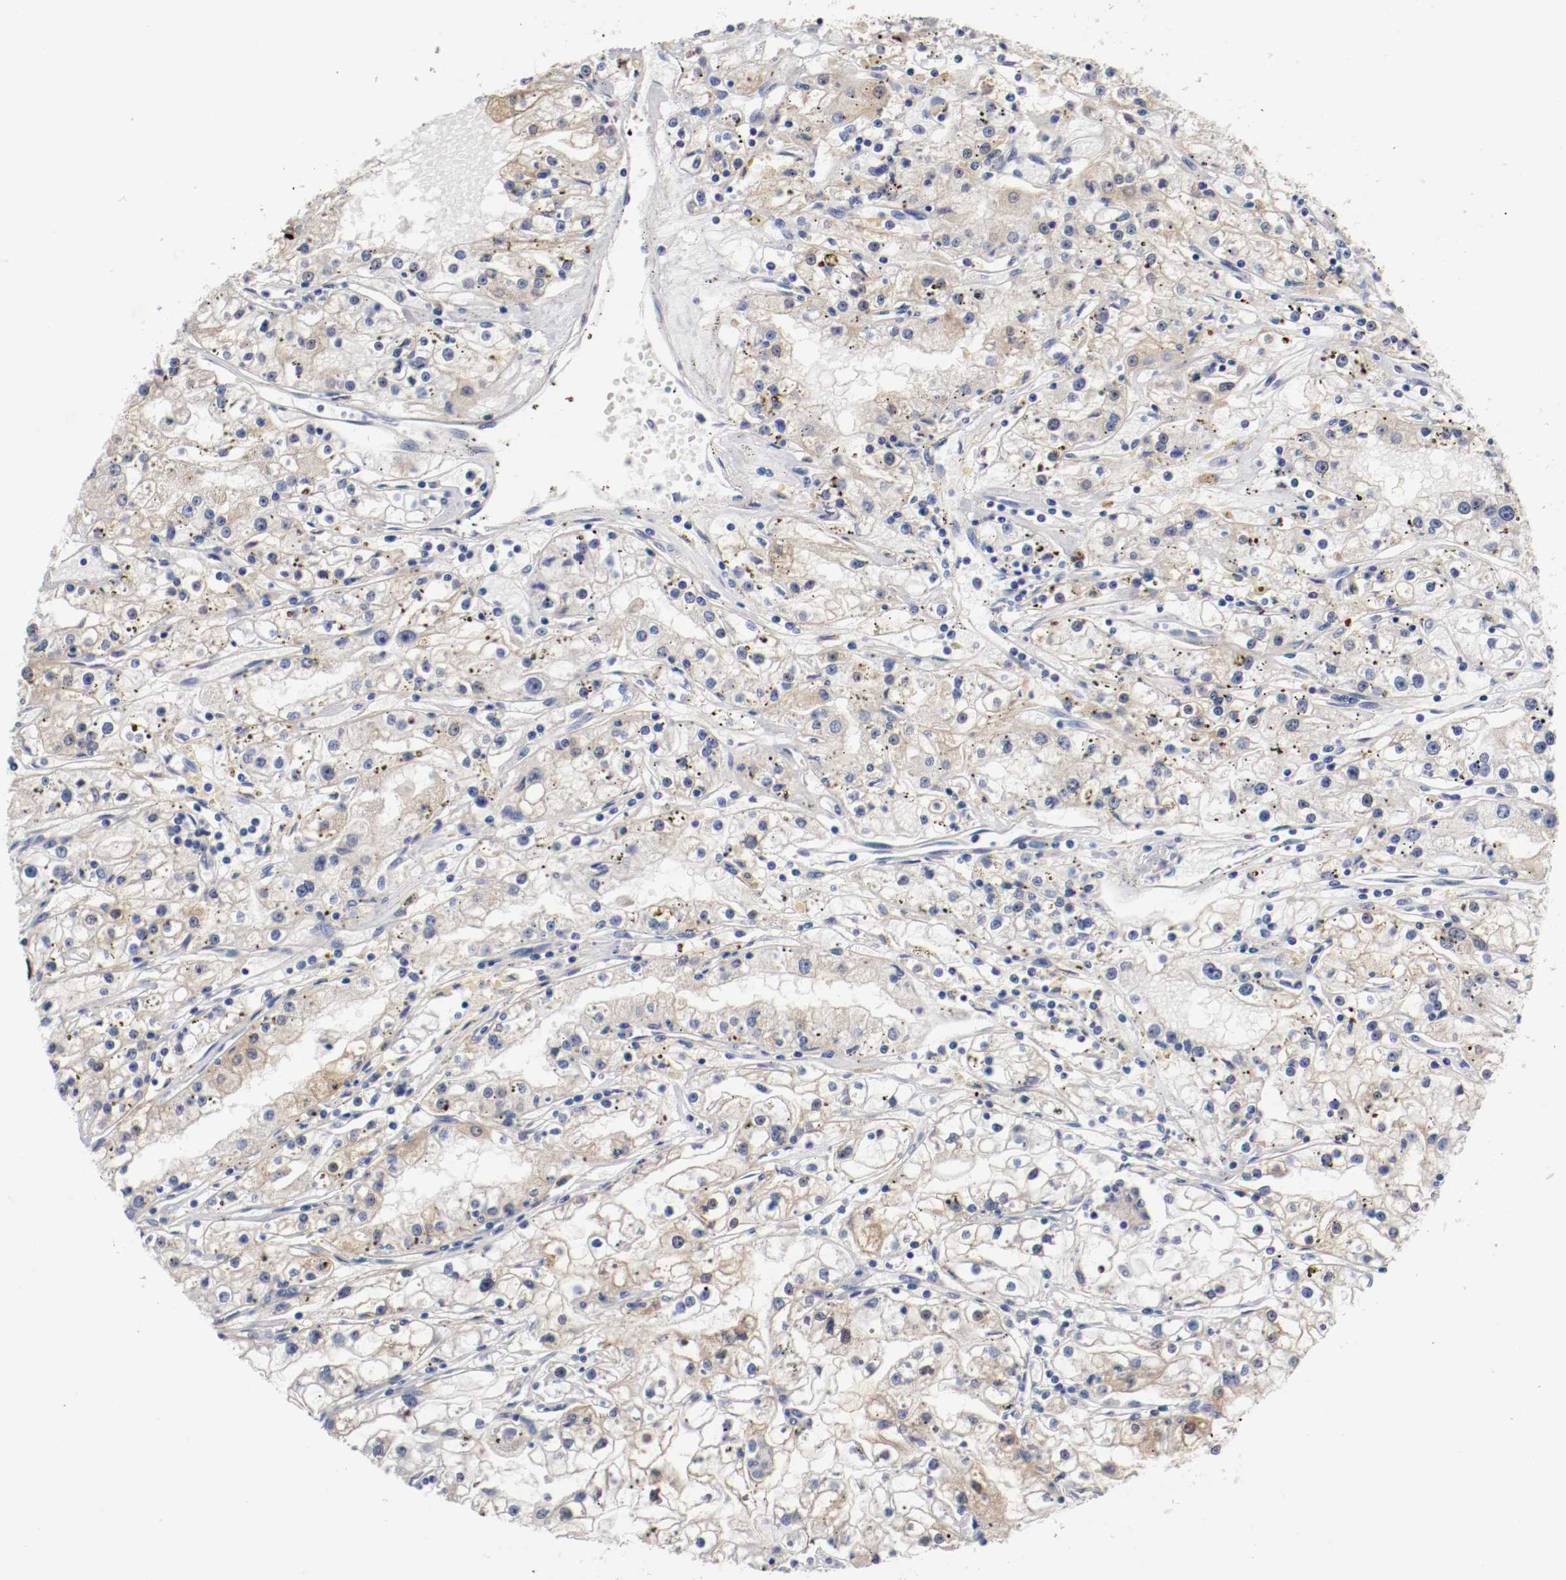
{"staining": {"intensity": "negative", "quantity": "none", "location": "none"}, "tissue": "renal cancer", "cell_type": "Tumor cells", "image_type": "cancer", "snomed": [{"axis": "morphology", "description": "Adenocarcinoma, NOS"}, {"axis": "topography", "description": "Kidney"}], "caption": "DAB immunohistochemical staining of renal cancer exhibits no significant staining in tumor cells.", "gene": "PCSK6", "patient": {"sex": "male", "age": 56}}